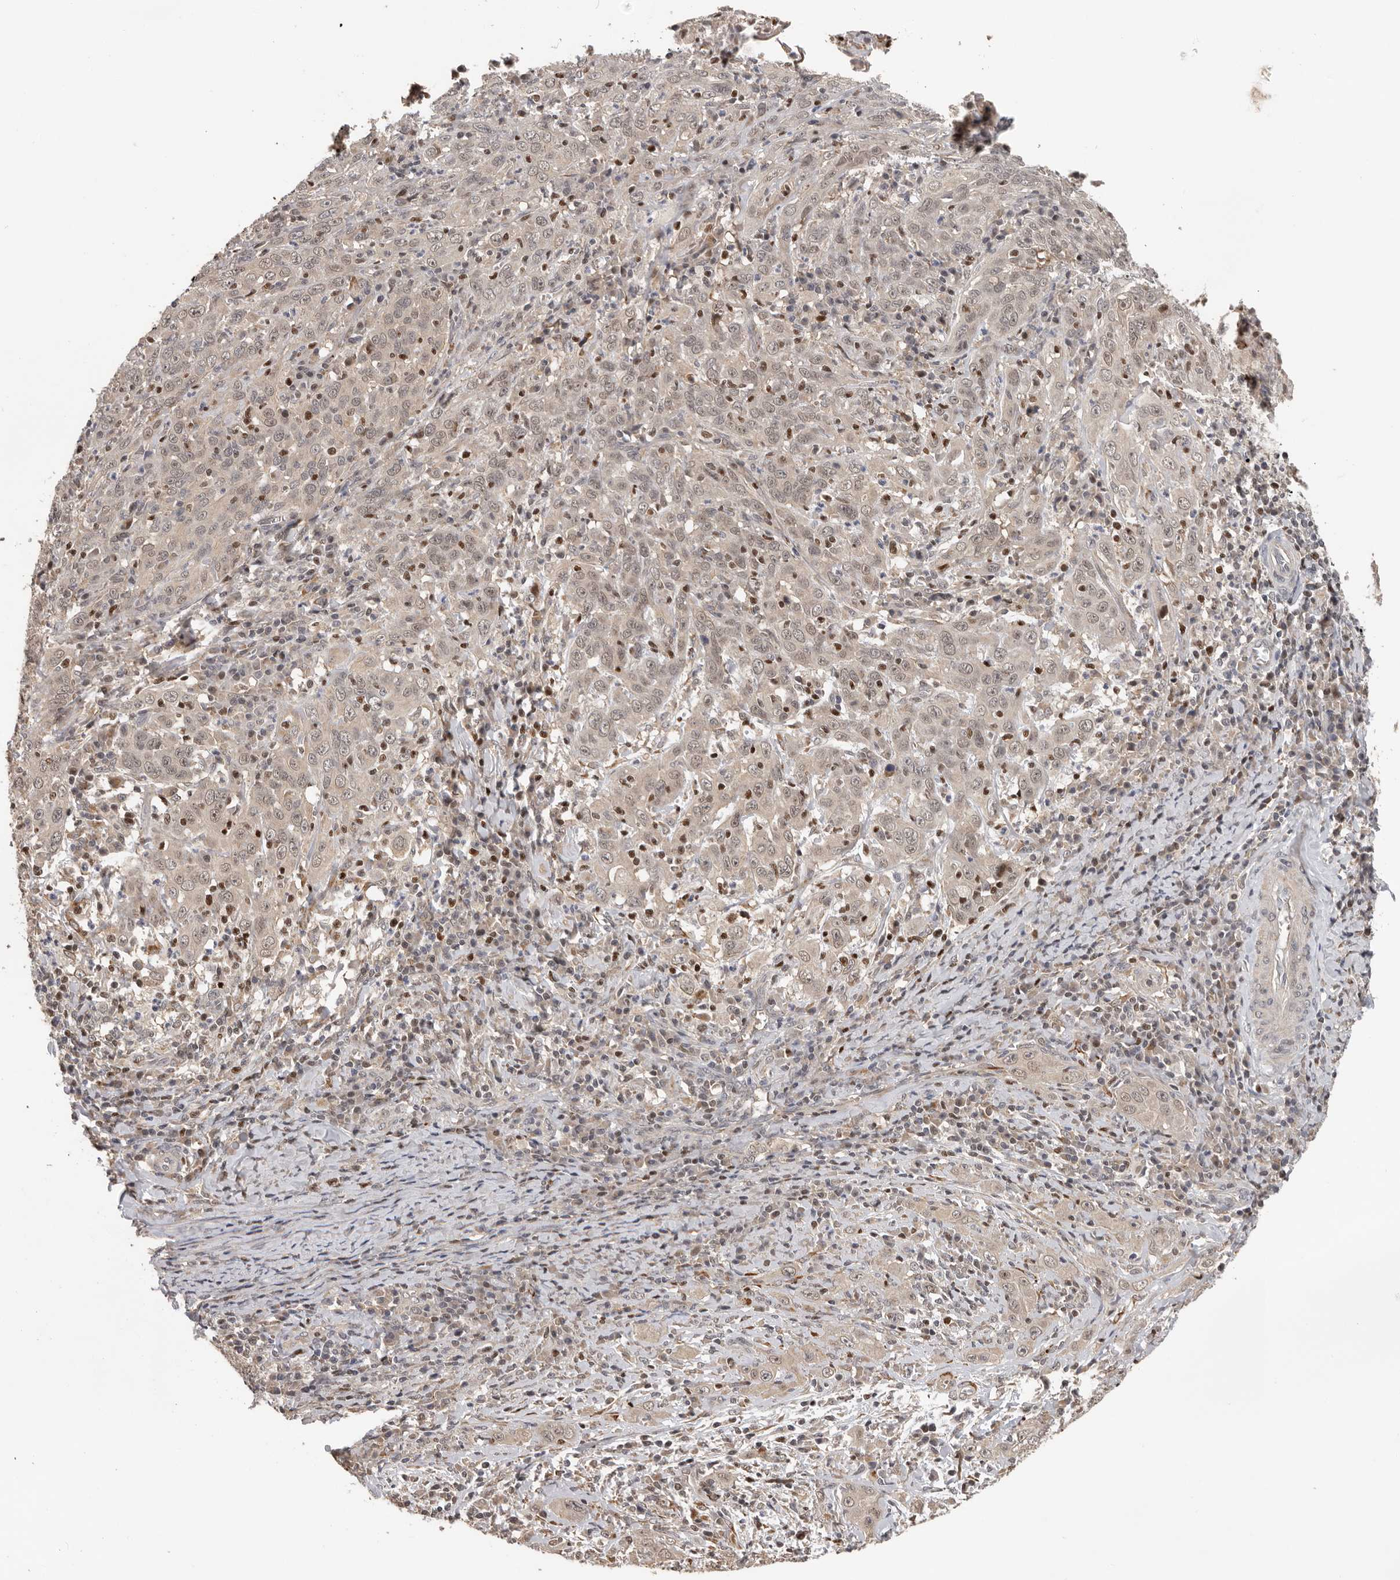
{"staining": {"intensity": "weak", "quantity": ">75%", "location": "nuclear"}, "tissue": "cervical cancer", "cell_type": "Tumor cells", "image_type": "cancer", "snomed": [{"axis": "morphology", "description": "Squamous cell carcinoma, NOS"}, {"axis": "topography", "description": "Cervix"}], "caption": "IHC (DAB) staining of cervical cancer (squamous cell carcinoma) displays weak nuclear protein positivity in approximately >75% of tumor cells. (brown staining indicates protein expression, while blue staining denotes nuclei).", "gene": "HENMT1", "patient": {"sex": "female", "age": 46}}